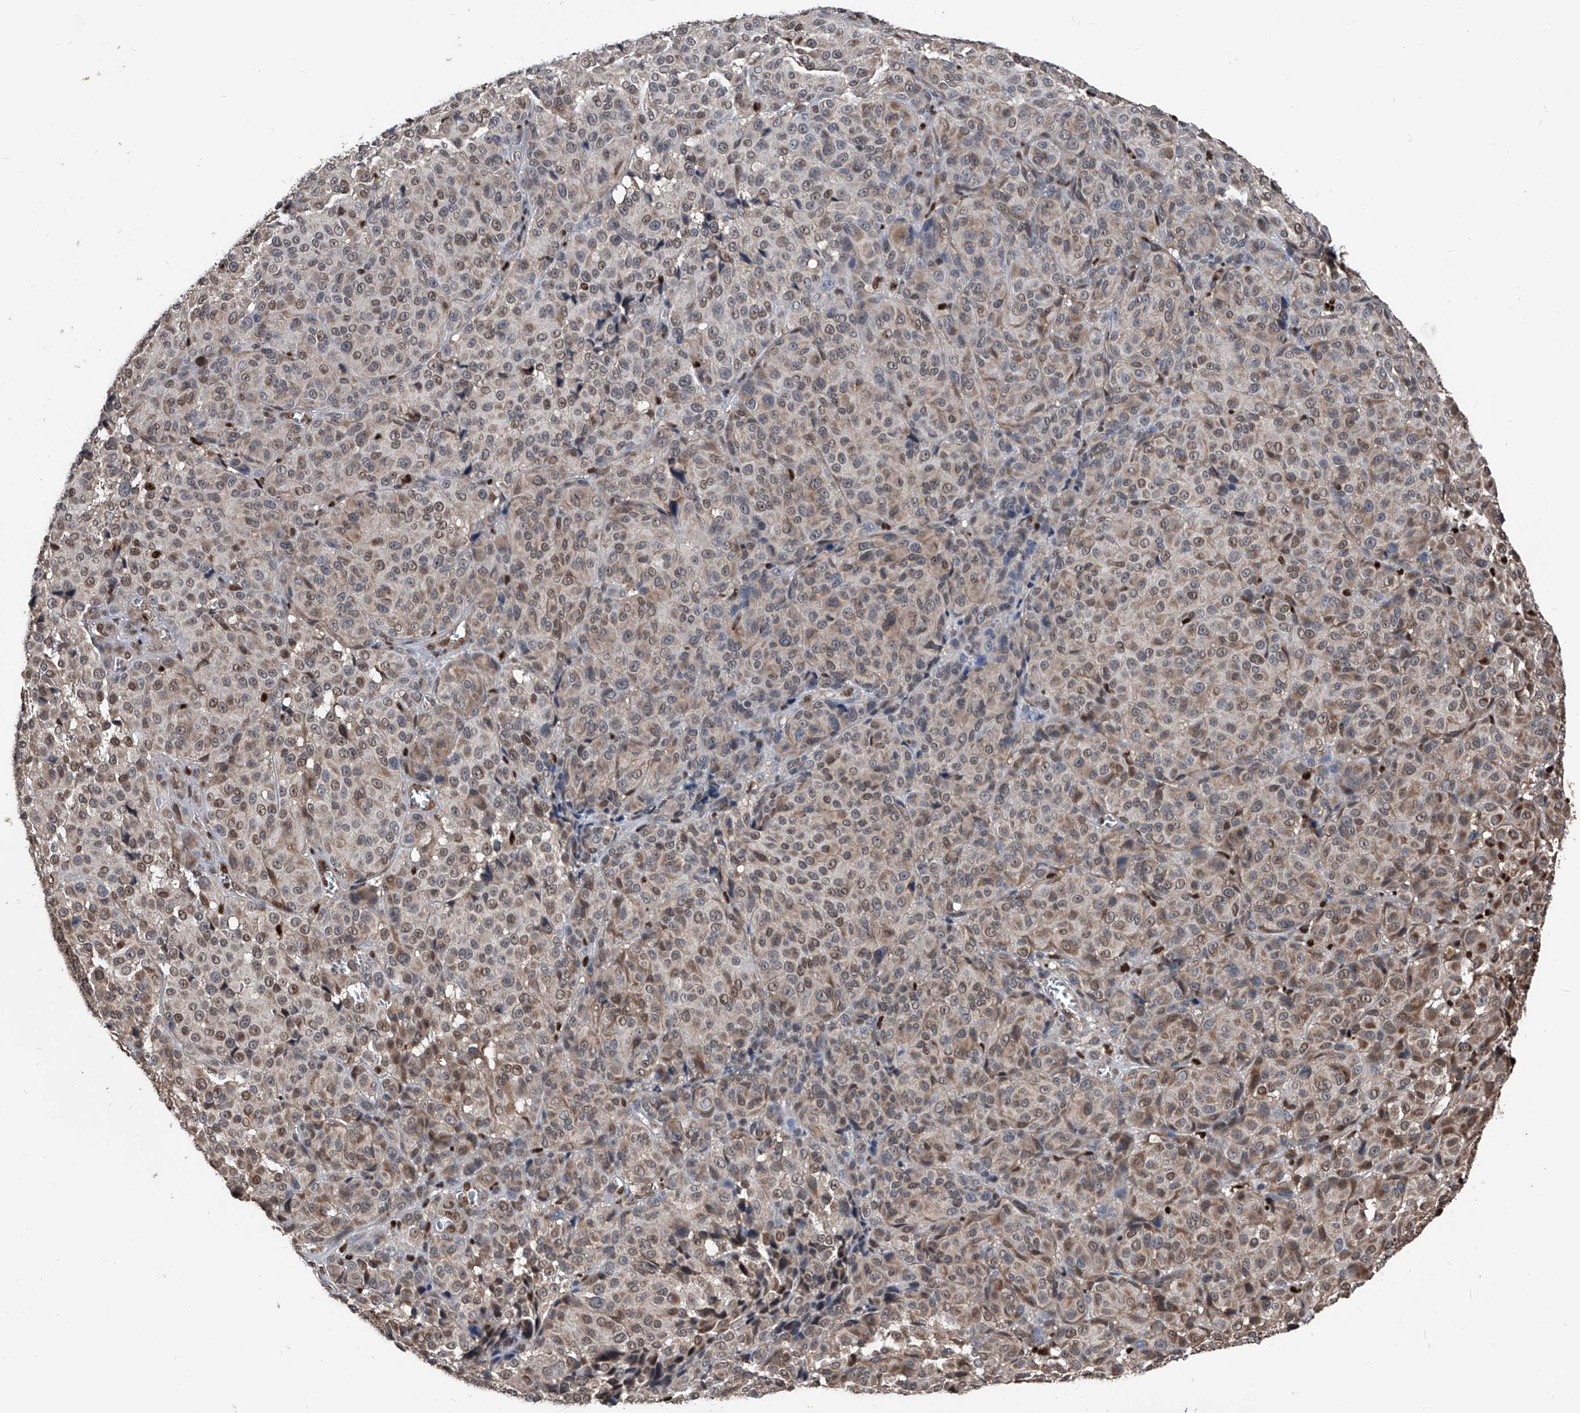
{"staining": {"intensity": "weak", "quantity": "25%-75%", "location": "nuclear"}, "tissue": "melanoma", "cell_type": "Tumor cells", "image_type": "cancer", "snomed": [{"axis": "morphology", "description": "Malignant melanoma, NOS"}, {"axis": "topography", "description": "Skin"}], "caption": "Immunohistochemistry (IHC) histopathology image of neoplastic tissue: melanoma stained using immunohistochemistry reveals low levels of weak protein expression localized specifically in the nuclear of tumor cells, appearing as a nuclear brown color.", "gene": "FKBP5", "patient": {"sex": "male", "age": 73}}